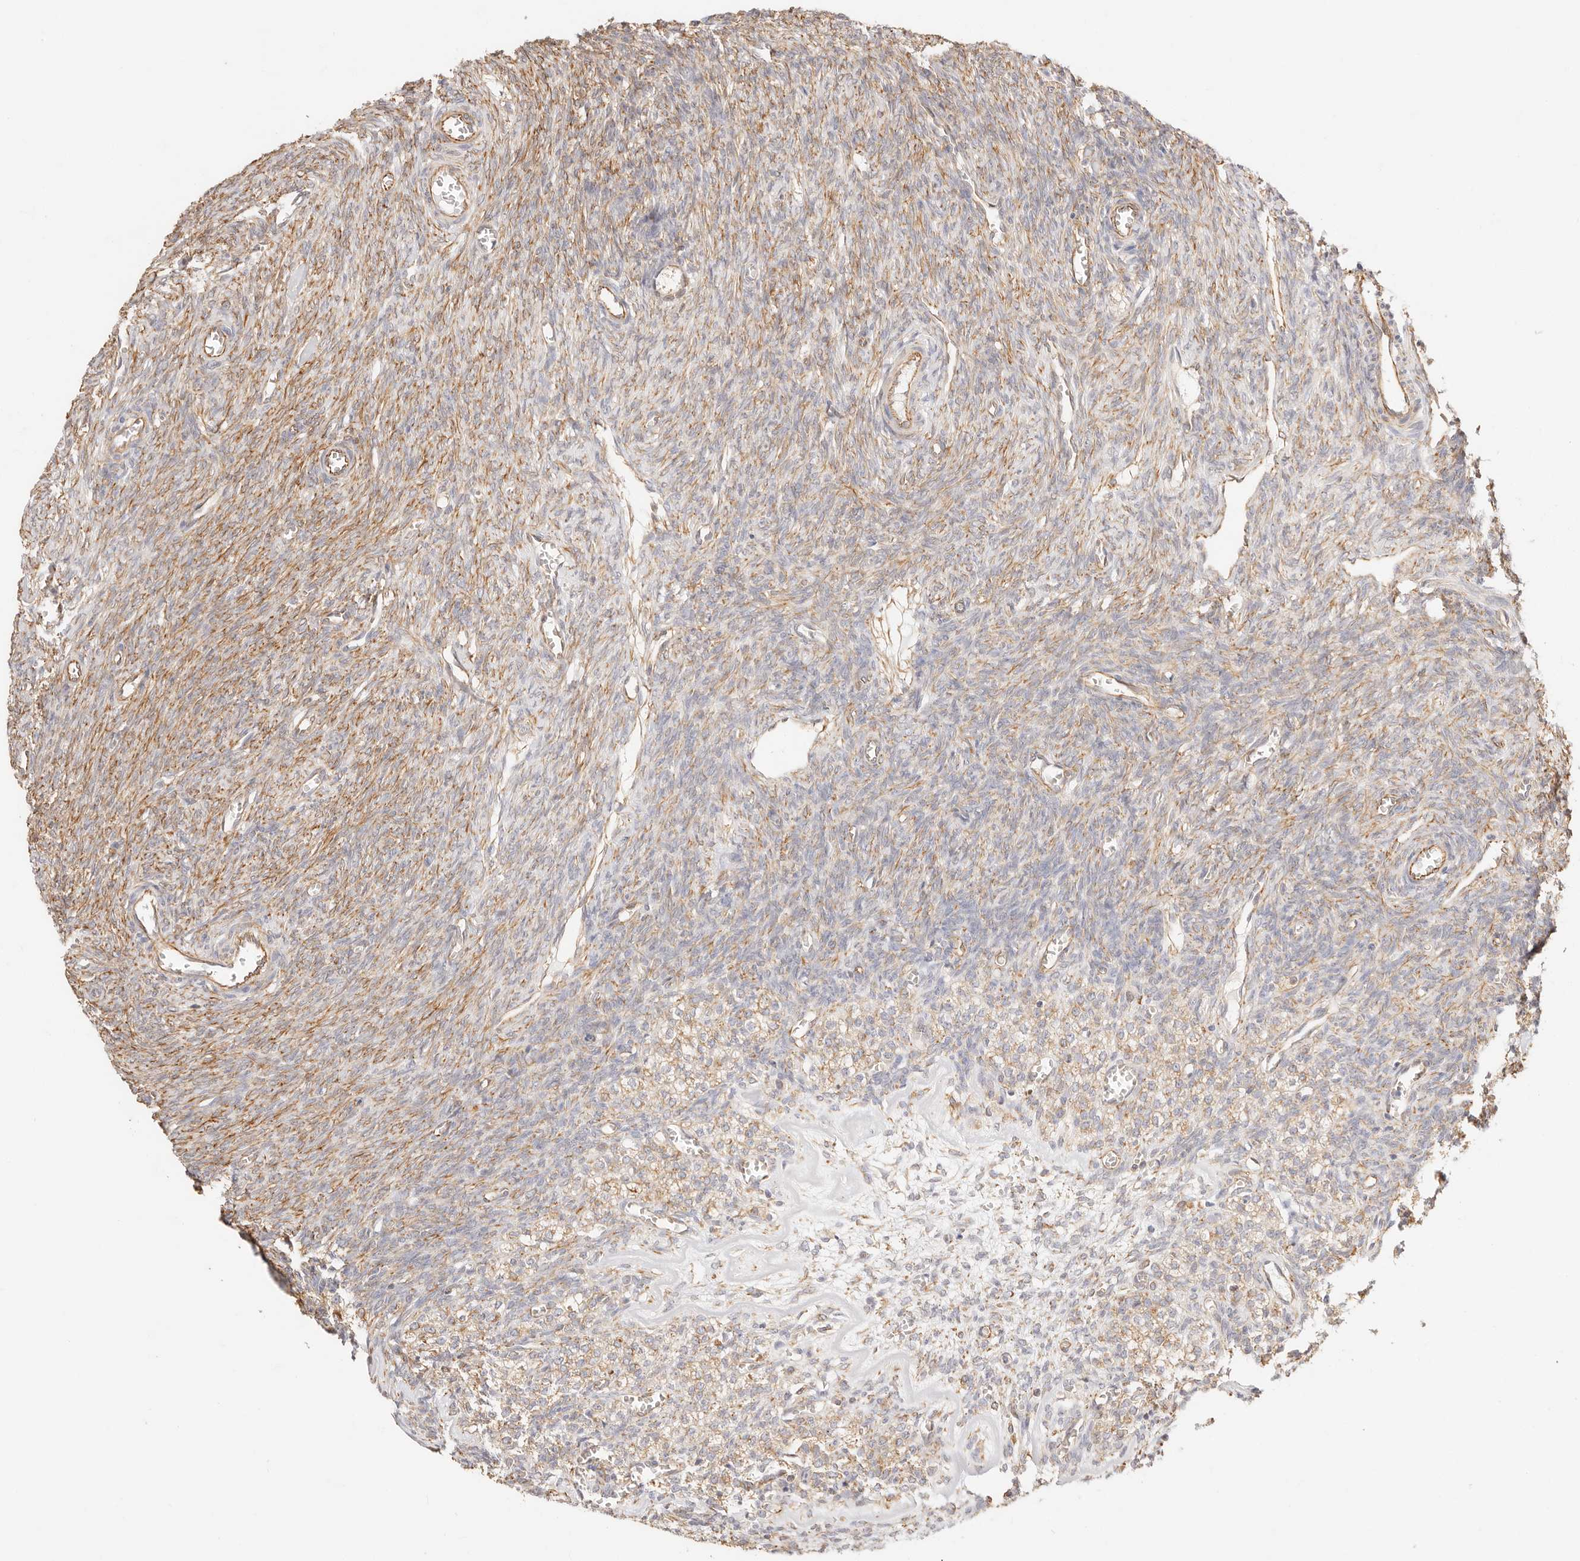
{"staining": {"intensity": "moderate", "quantity": ">75%", "location": "cytoplasmic/membranous"}, "tissue": "ovary", "cell_type": "Ovarian stroma cells", "image_type": "normal", "snomed": [{"axis": "morphology", "description": "Normal tissue, NOS"}, {"axis": "topography", "description": "Ovary"}], "caption": "Immunohistochemistry photomicrograph of benign human ovary stained for a protein (brown), which reveals medium levels of moderate cytoplasmic/membranous expression in about >75% of ovarian stroma cells.", "gene": "ZC3H11A", "patient": {"sex": "female", "age": 27}}